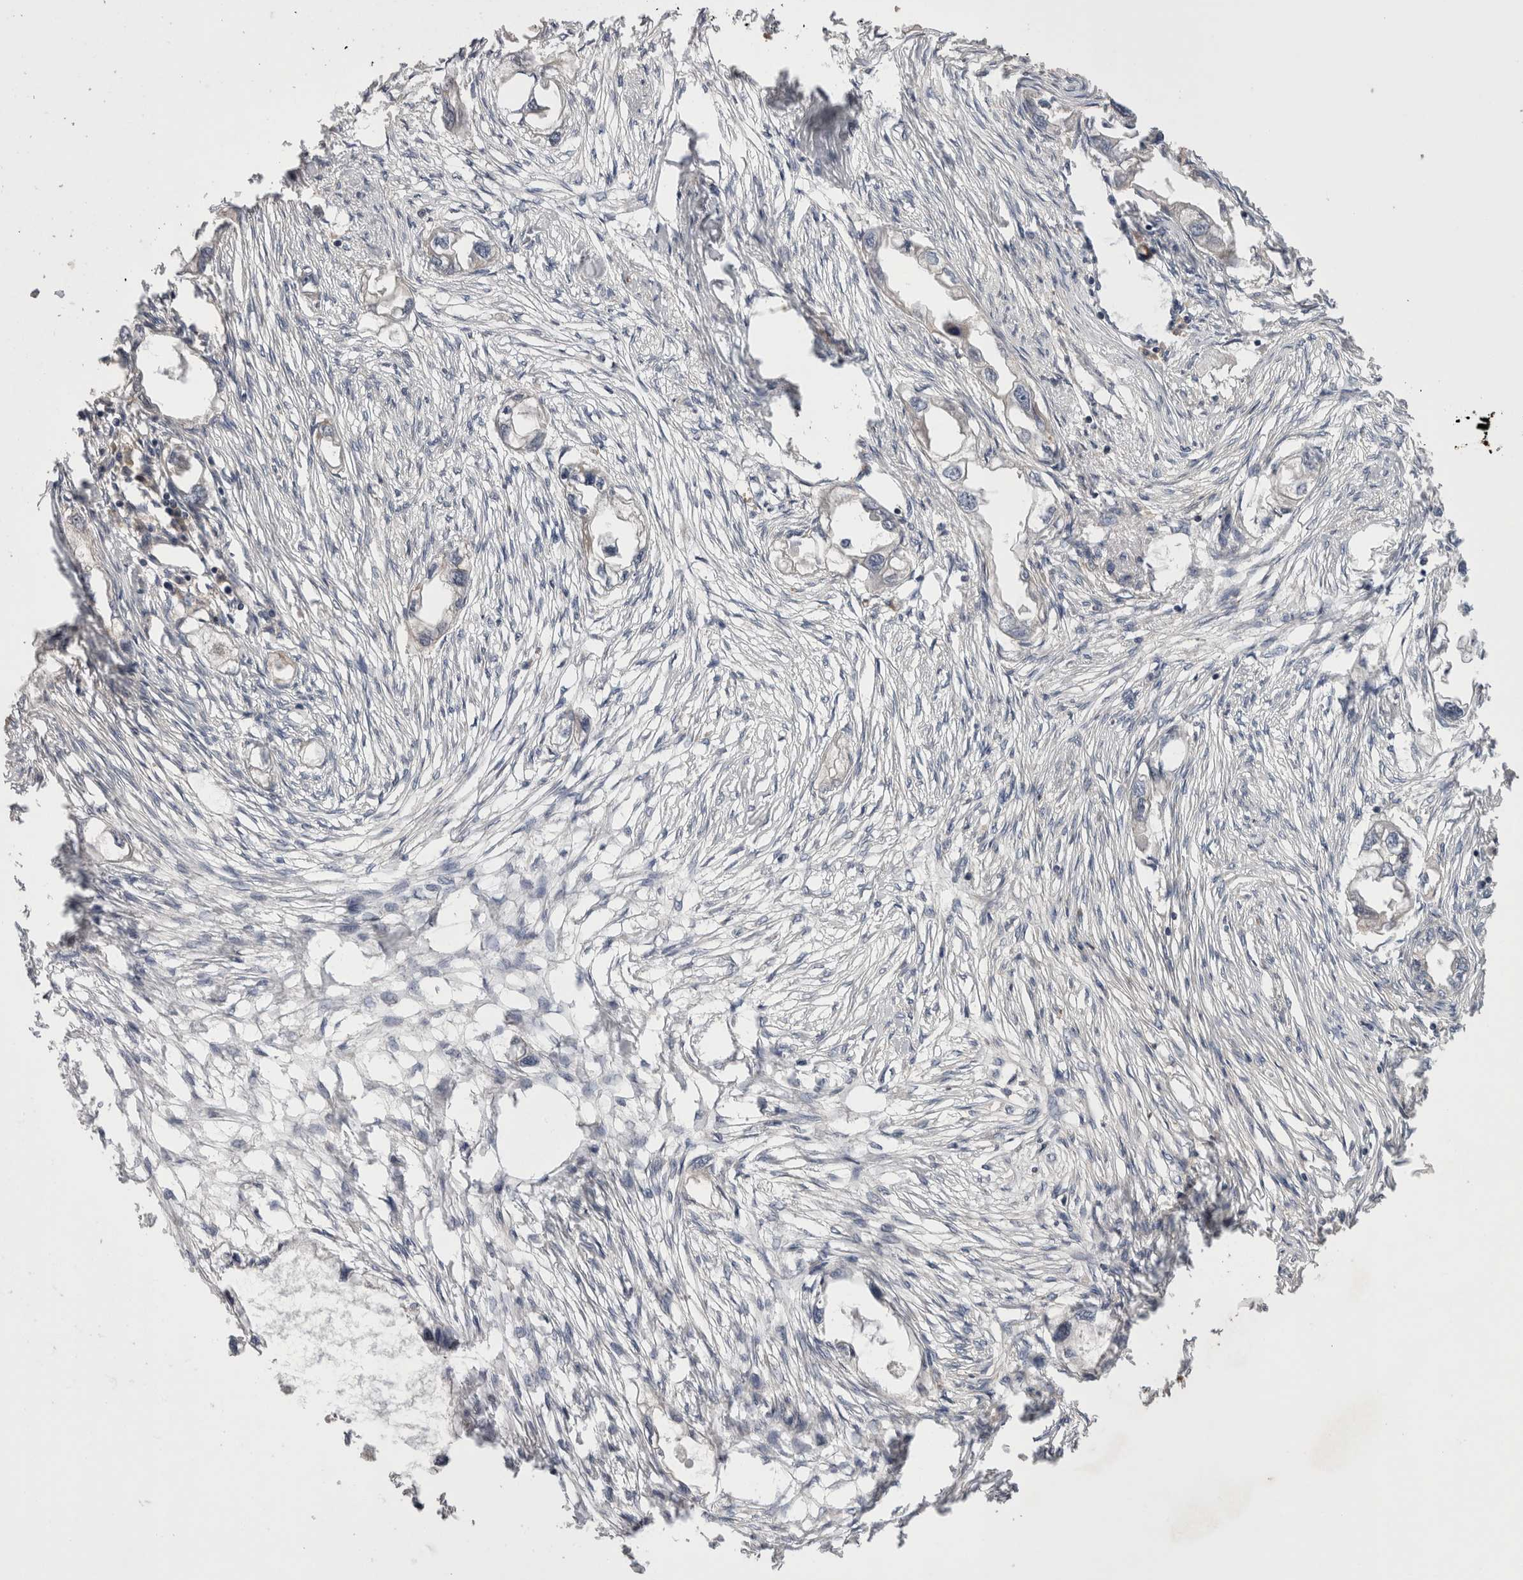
{"staining": {"intensity": "negative", "quantity": "none", "location": "none"}, "tissue": "endometrial cancer", "cell_type": "Tumor cells", "image_type": "cancer", "snomed": [{"axis": "morphology", "description": "Adenocarcinoma, NOS"}, {"axis": "morphology", "description": "Adenocarcinoma, metastatic, NOS"}, {"axis": "topography", "description": "Adipose tissue"}, {"axis": "topography", "description": "Endometrium"}], "caption": "An IHC micrograph of endometrial cancer is shown. There is no staining in tumor cells of endometrial cancer.", "gene": "OTOR", "patient": {"sex": "female", "age": 67}}